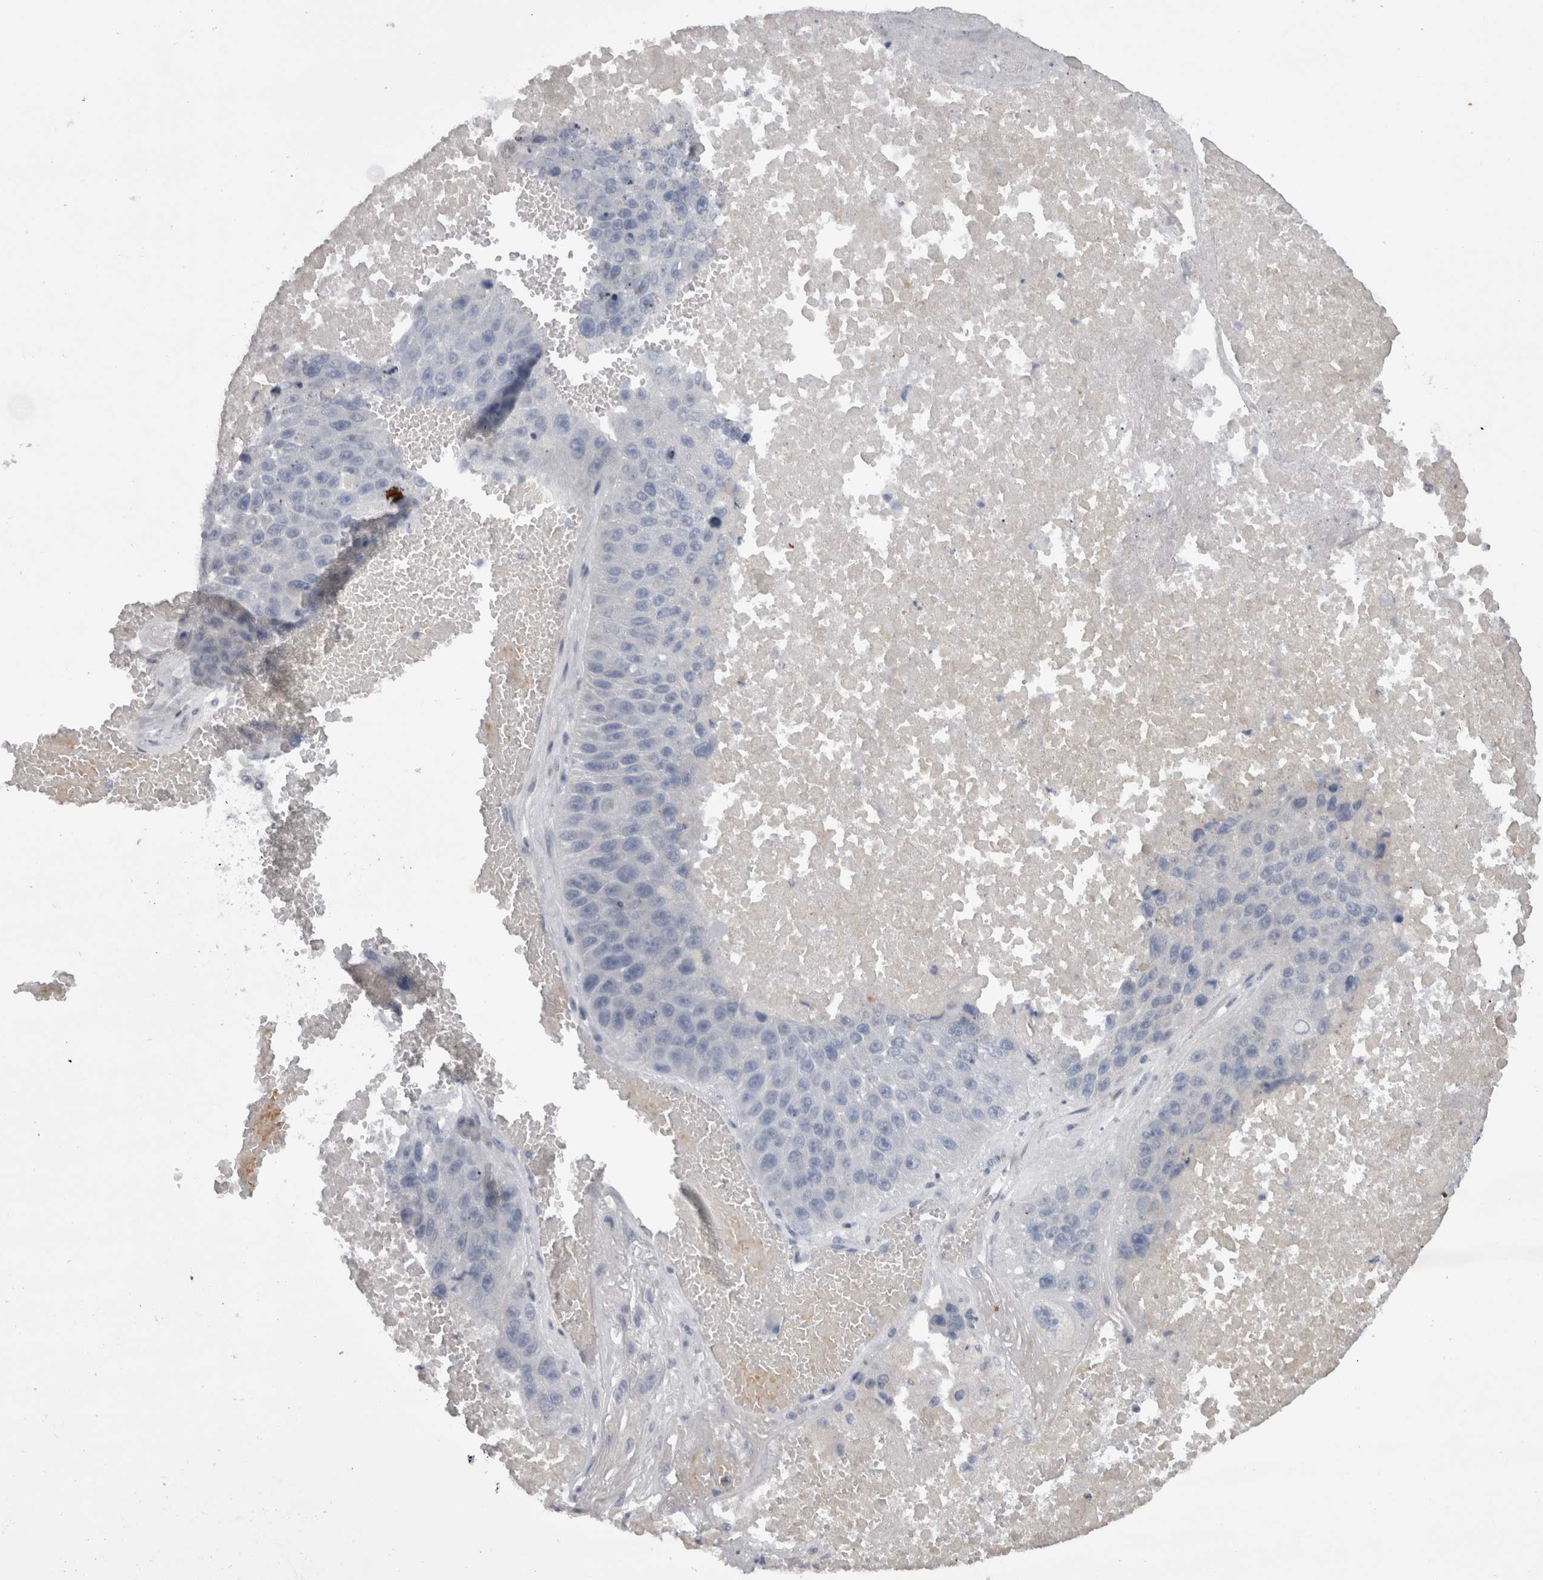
{"staining": {"intensity": "negative", "quantity": "none", "location": "none"}, "tissue": "lung cancer", "cell_type": "Tumor cells", "image_type": "cancer", "snomed": [{"axis": "morphology", "description": "Squamous cell carcinoma, NOS"}, {"axis": "topography", "description": "Lung"}], "caption": "The image exhibits no staining of tumor cells in lung cancer.", "gene": "CAMK2D", "patient": {"sex": "male", "age": 61}}